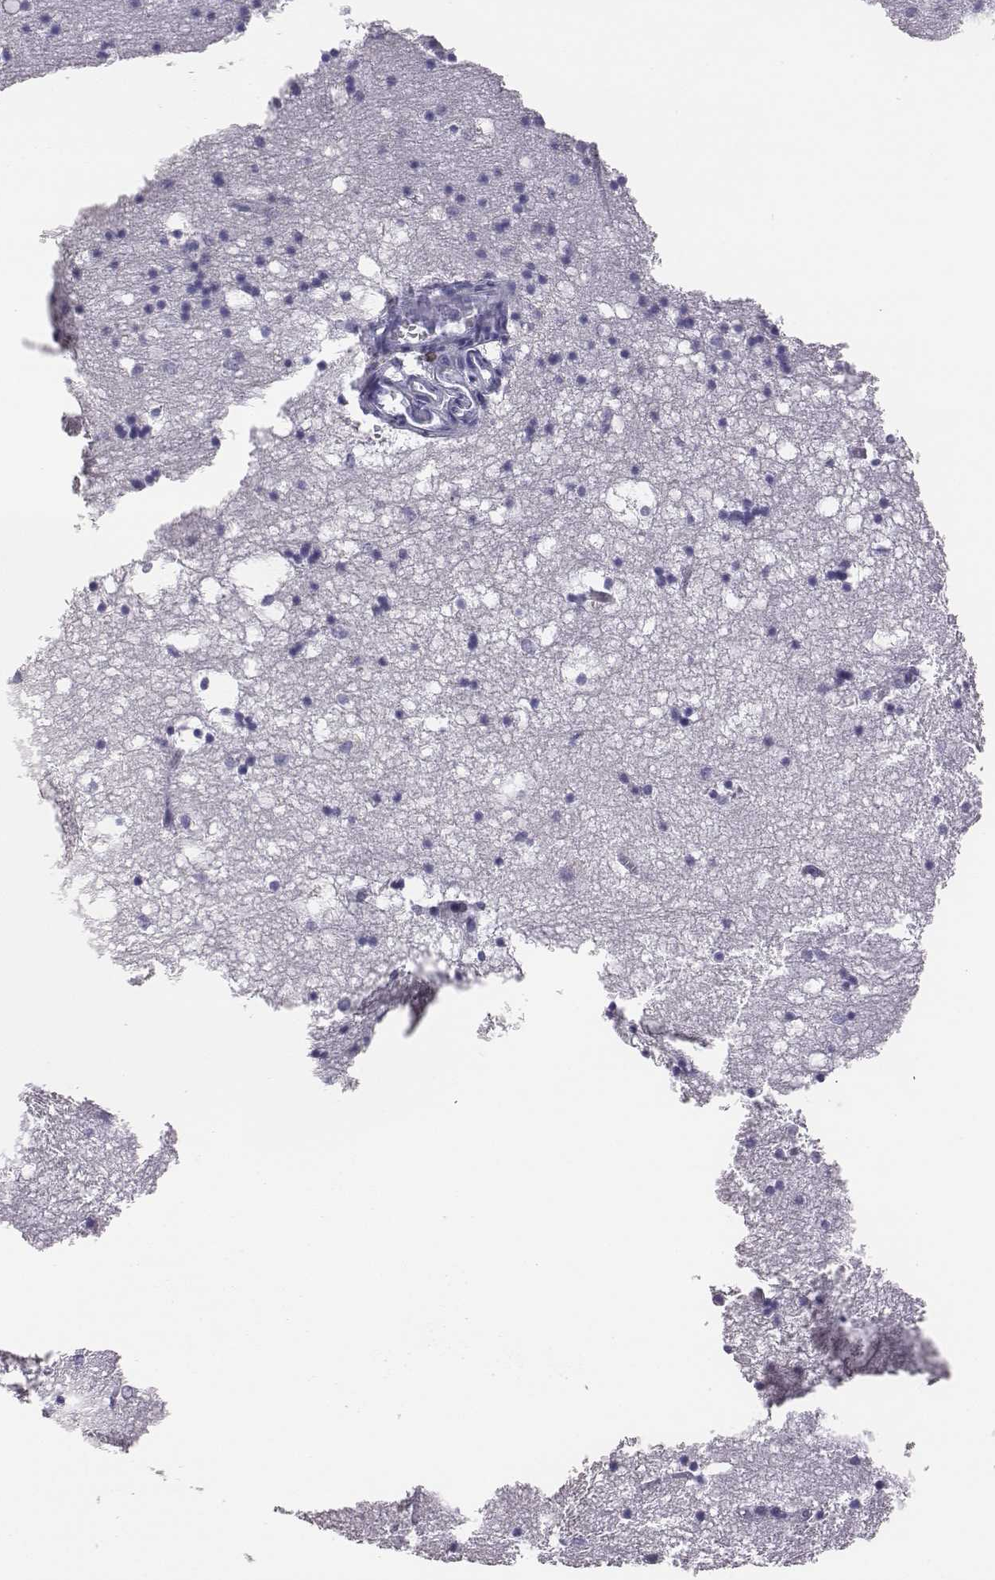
{"staining": {"intensity": "negative", "quantity": "none", "location": "none"}, "tissue": "hippocampus", "cell_type": "Glial cells", "image_type": "normal", "snomed": [{"axis": "morphology", "description": "Normal tissue, NOS"}, {"axis": "topography", "description": "Hippocampus"}], "caption": "A histopathology image of hippocampus stained for a protein exhibits no brown staining in glial cells. (DAB immunohistochemistry with hematoxylin counter stain).", "gene": "ACOD1", "patient": {"sex": "male", "age": 58}}